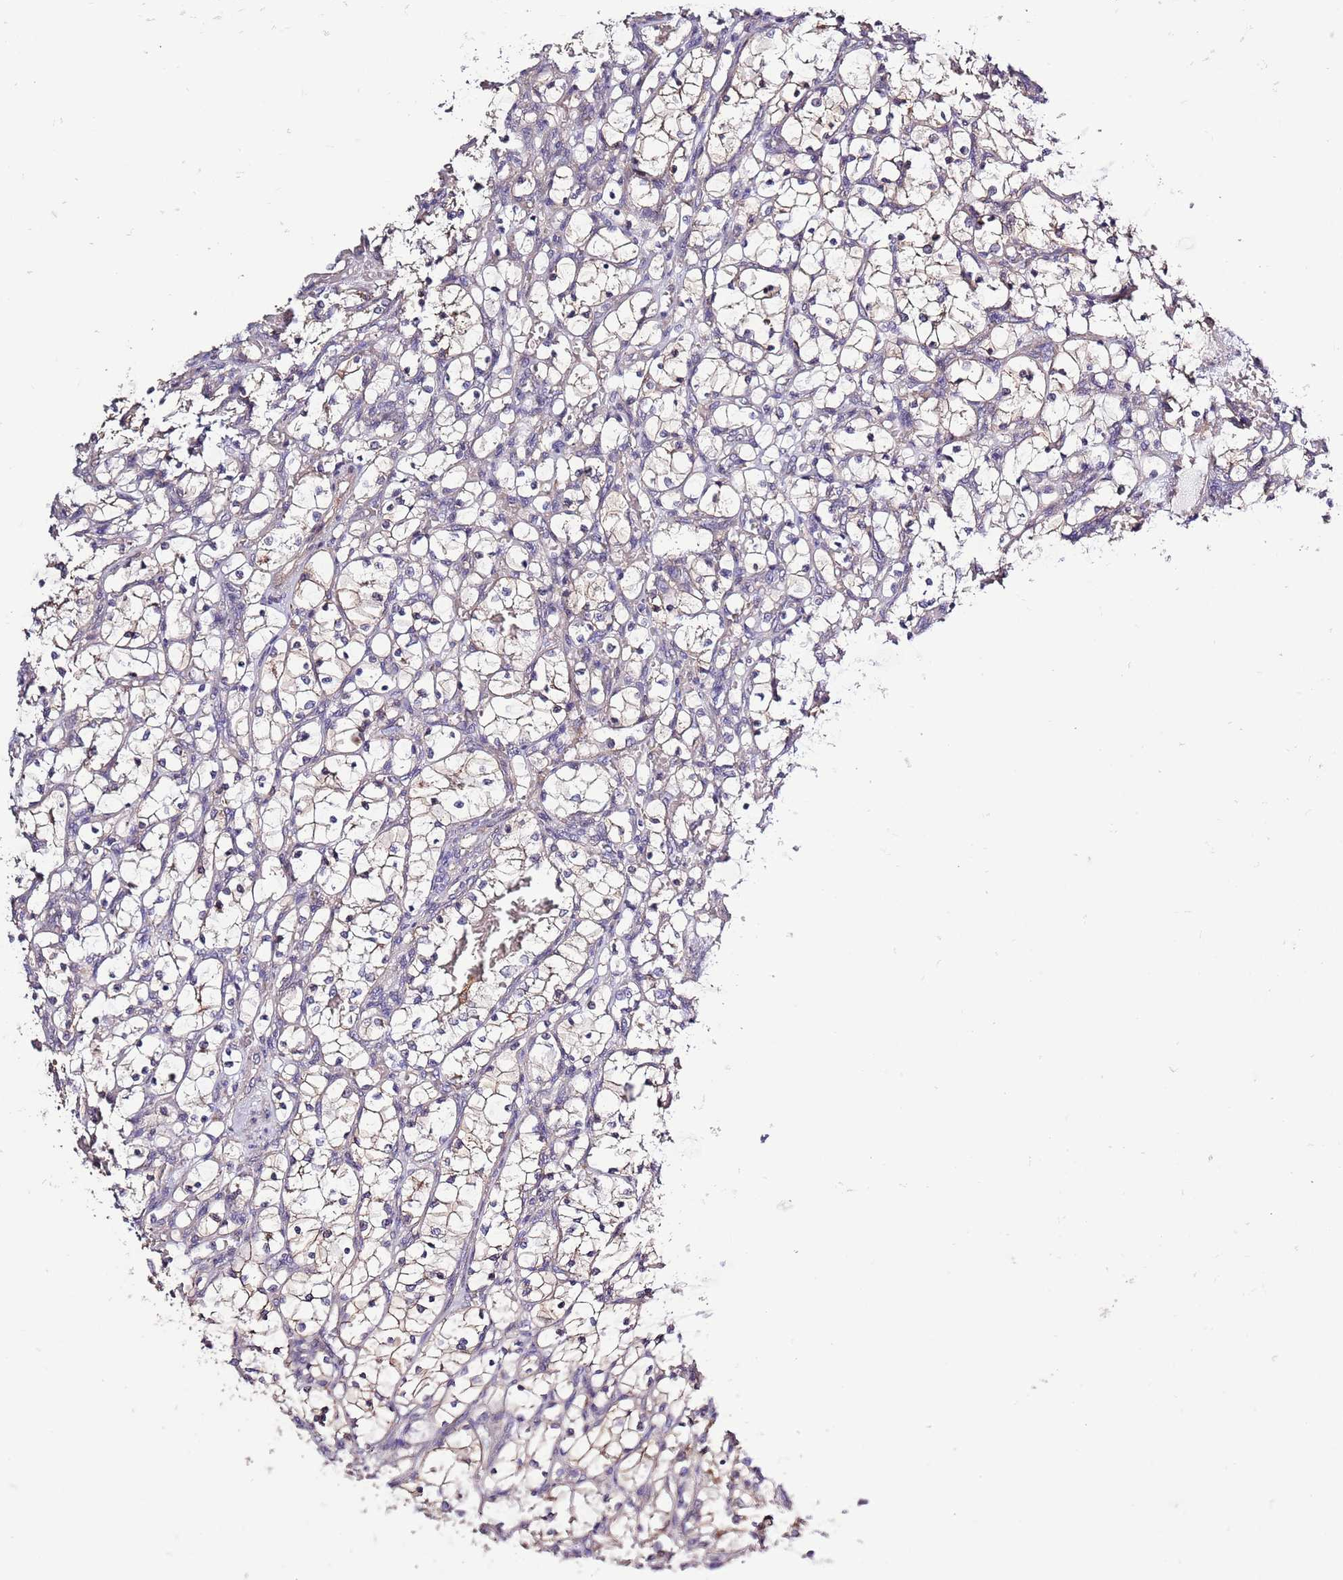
{"staining": {"intensity": "negative", "quantity": "none", "location": "none"}, "tissue": "renal cancer", "cell_type": "Tumor cells", "image_type": "cancer", "snomed": [{"axis": "morphology", "description": "Adenocarcinoma, NOS"}, {"axis": "topography", "description": "Kidney"}], "caption": "This is an immunohistochemistry (IHC) image of human adenocarcinoma (renal). There is no staining in tumor cells.", "gene": "LIPJ", "patient": {"sex": "female", "age": 69}}